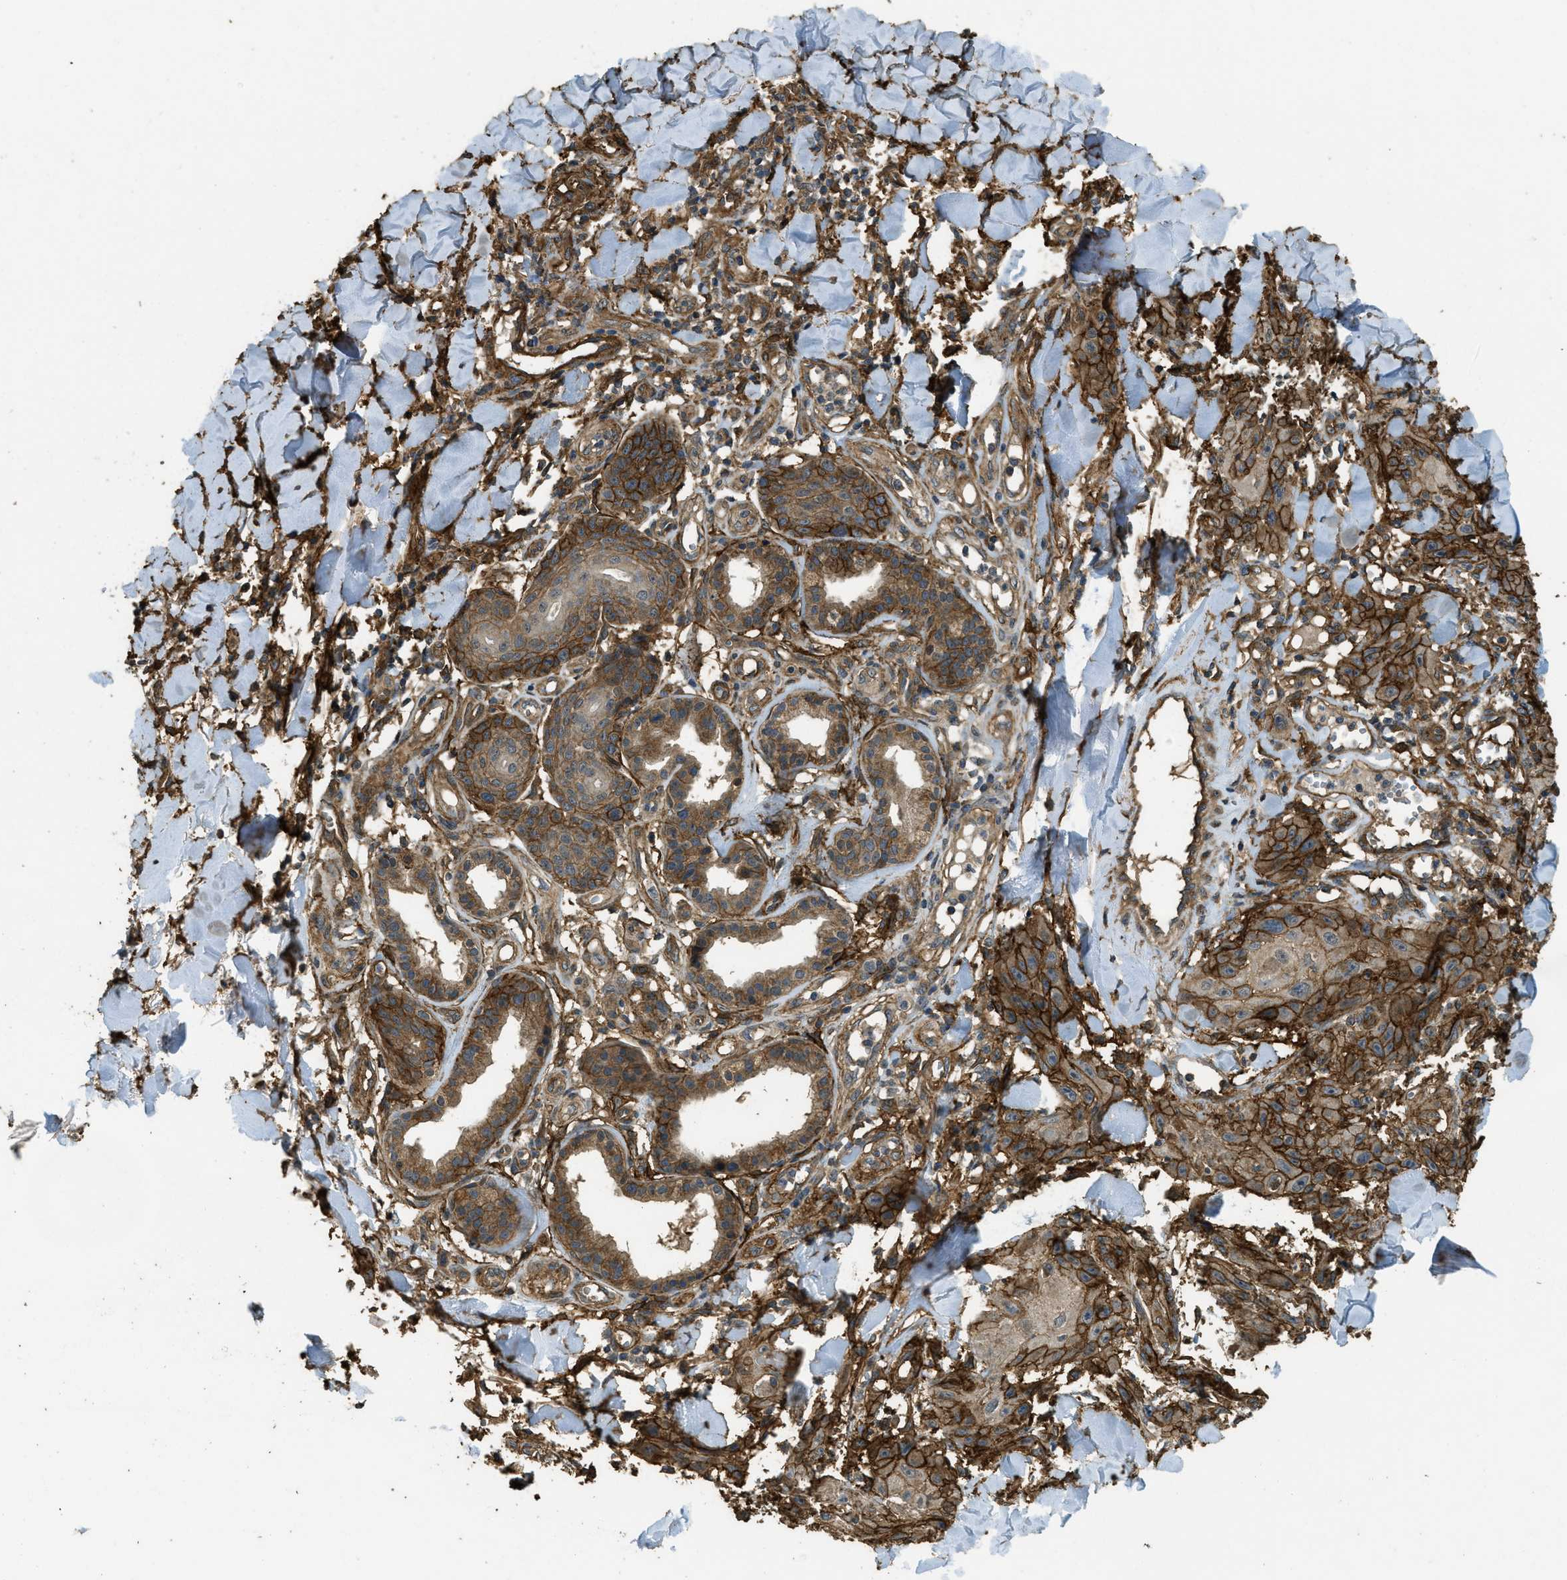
{"staining": {"intensity": "strong", "quantity": ">75%", "location": "cytoplasmic/membranous"}, "tissue": "skin cancer", "cell_type": "Tumor cells", "image_type": "cancer", "snomed": [{"axis": "morphology", "description": "Squamous cell carcinoma, NOS"}, {"axis": "topography", "description": "Skin"}], "caption": "This is an image of IHC staining of skin cancer, which shows strong staining in the cytoplasmic/membranous of tumor cells.", "gene": "CD276", "patient": {"sex": "male", "age": 74}}